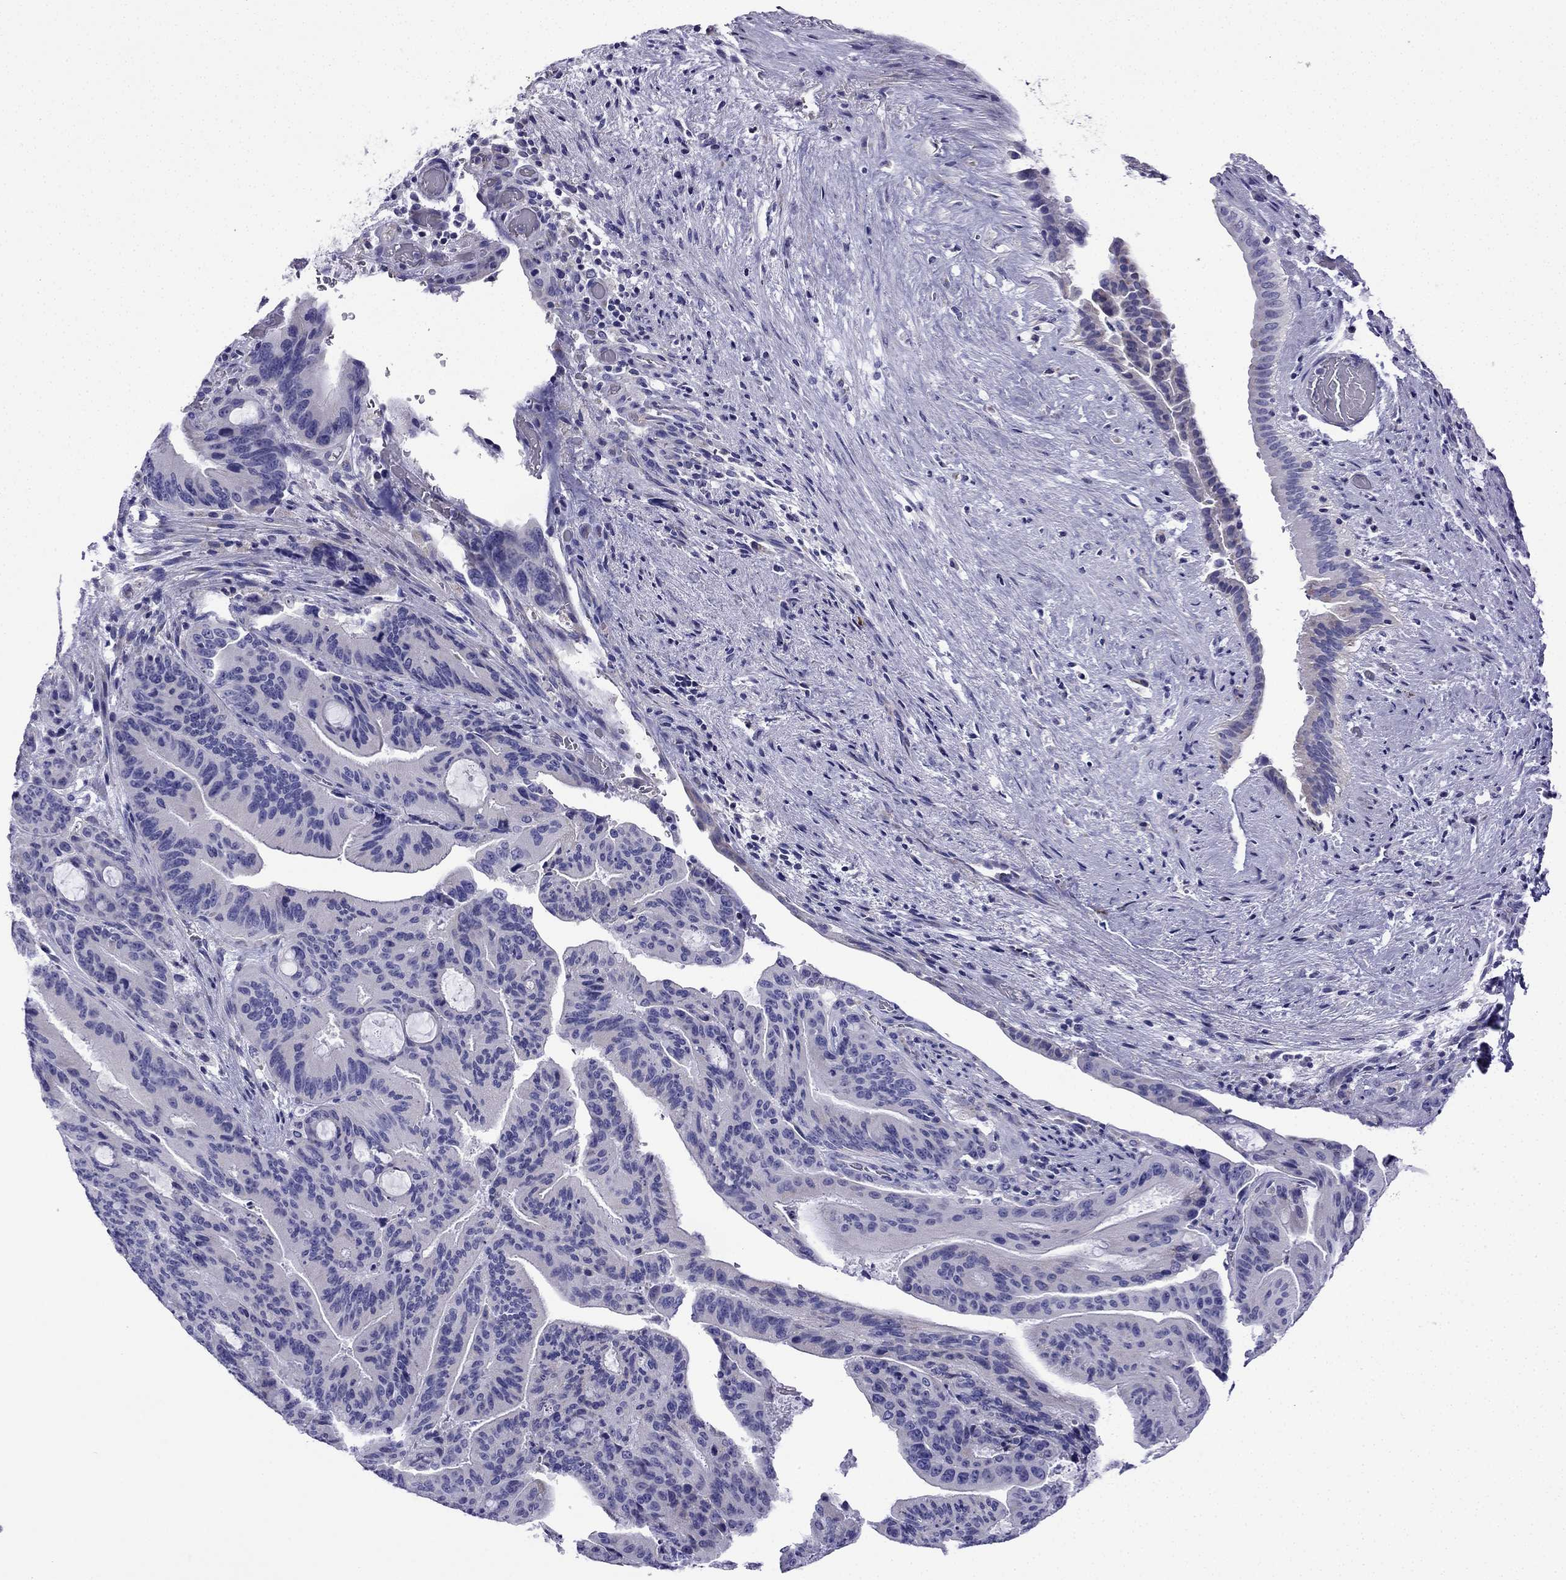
{"staining": {"intensity": "negative", "quantity": "none", "location": "none"}, "tissue": "liver cancer", "cell_type": "Tumor cells", "image_type": "cancer", "snomed": [{"axis": "morphology", "description": "Cholangiocarcinoma"}, {"axis": "topography", "description": "Liver"}], "caption": "Image shows no significant protein staining in tumor cells of liver cancer.", "gene": "KIF5A", "patient": {"sex": "female", "age": 73}}